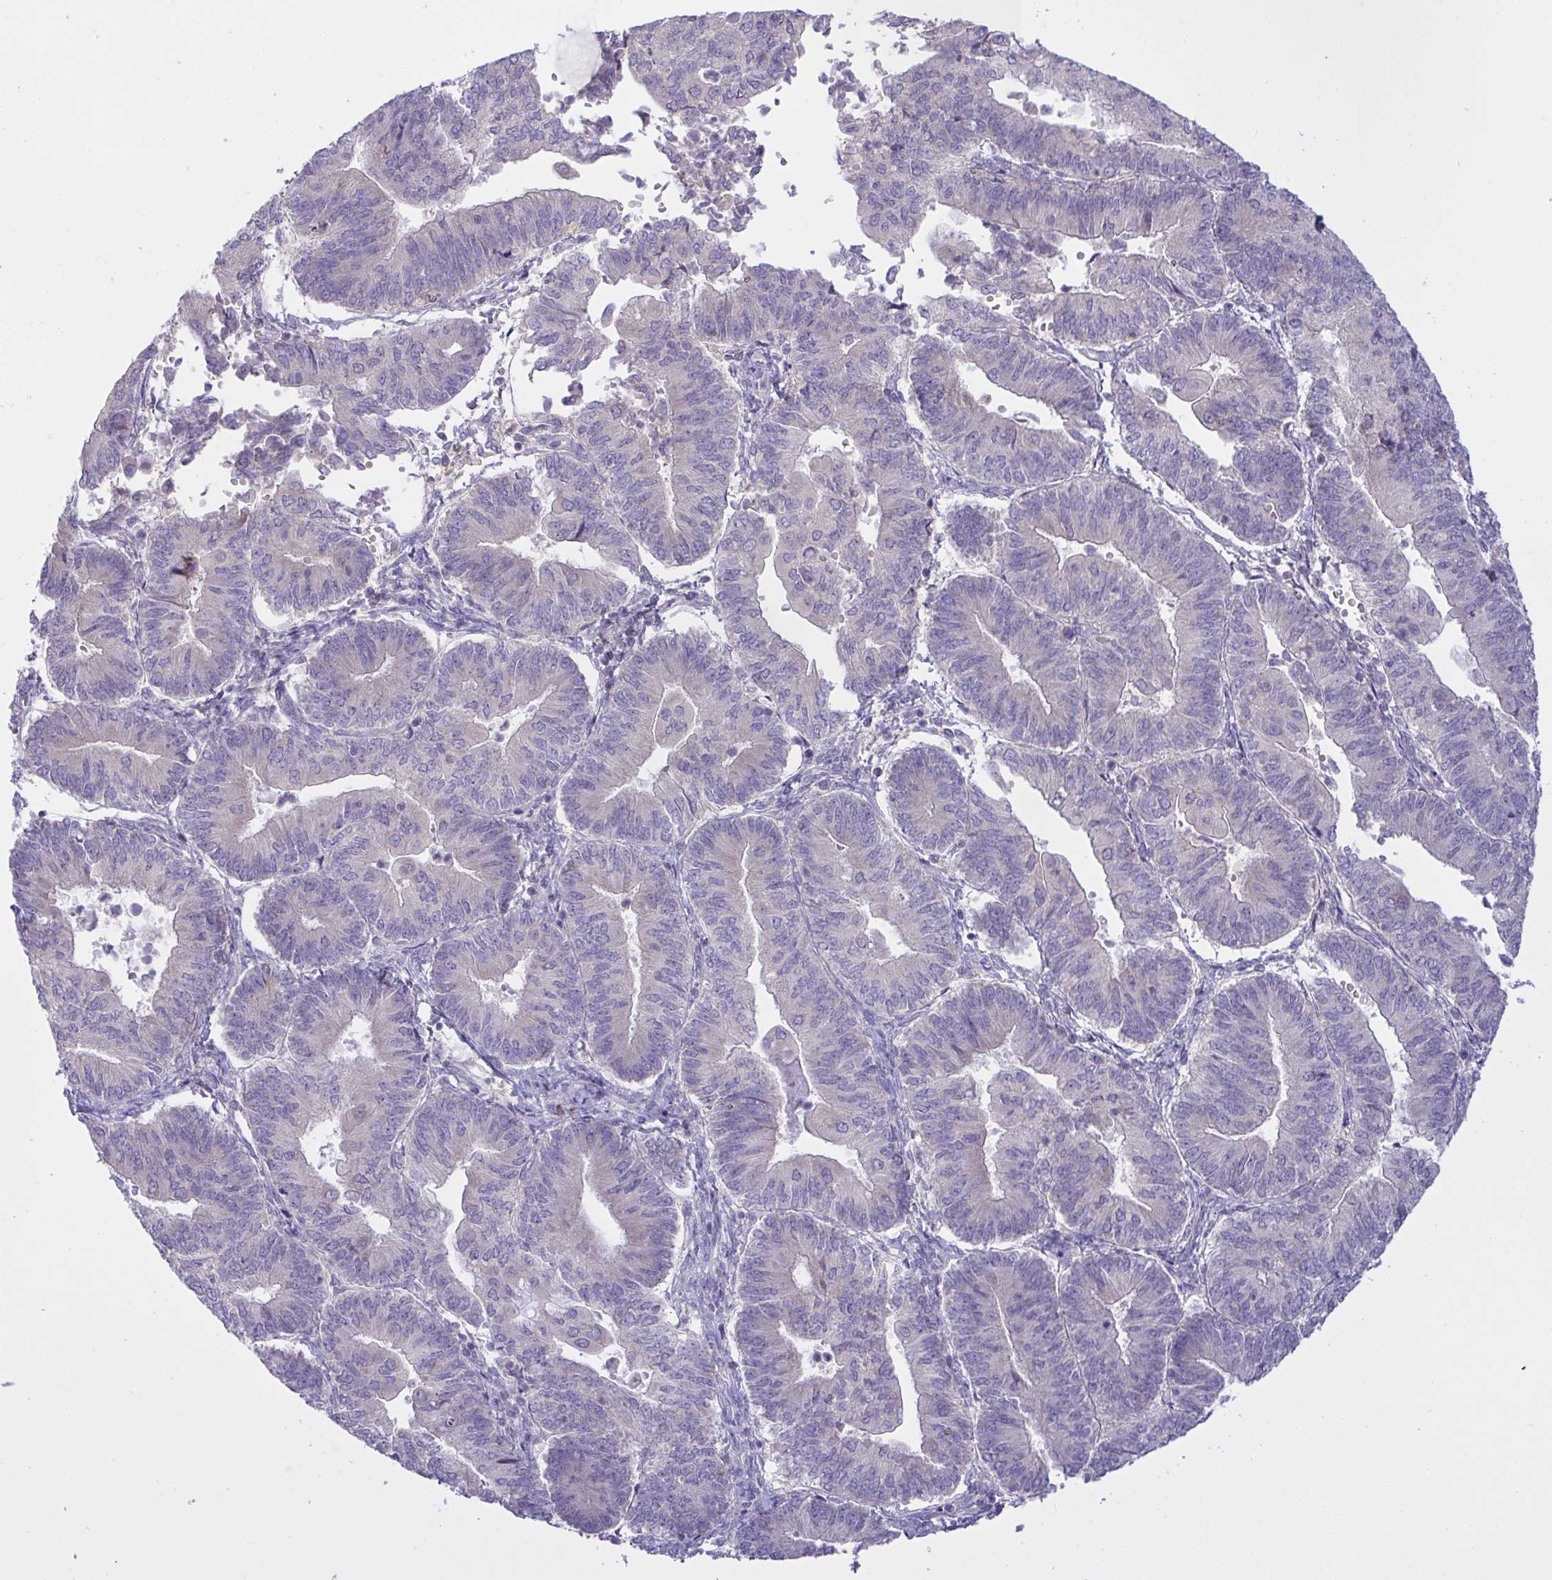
{"staining": {"intensity": "negative", "quantity": "none", "location": "none"}, "tissue": "endometrial cancer", "cell_type": "Tumor cells", "image_type": "cancer", "snomed": [{"axis": "morphology", "description": "Adenocarcinoma, NOS"}, {"axis": "topography", "description": "Endometrium"}], "caption": "Human endometrial cancer (adenocarcinoma) stained for a protein using immunohistochemistry (IHC) reveals no positivity in tumor cells.", "gene": "TMEM41A", "patient": {"sex": "female", "age": 65}}